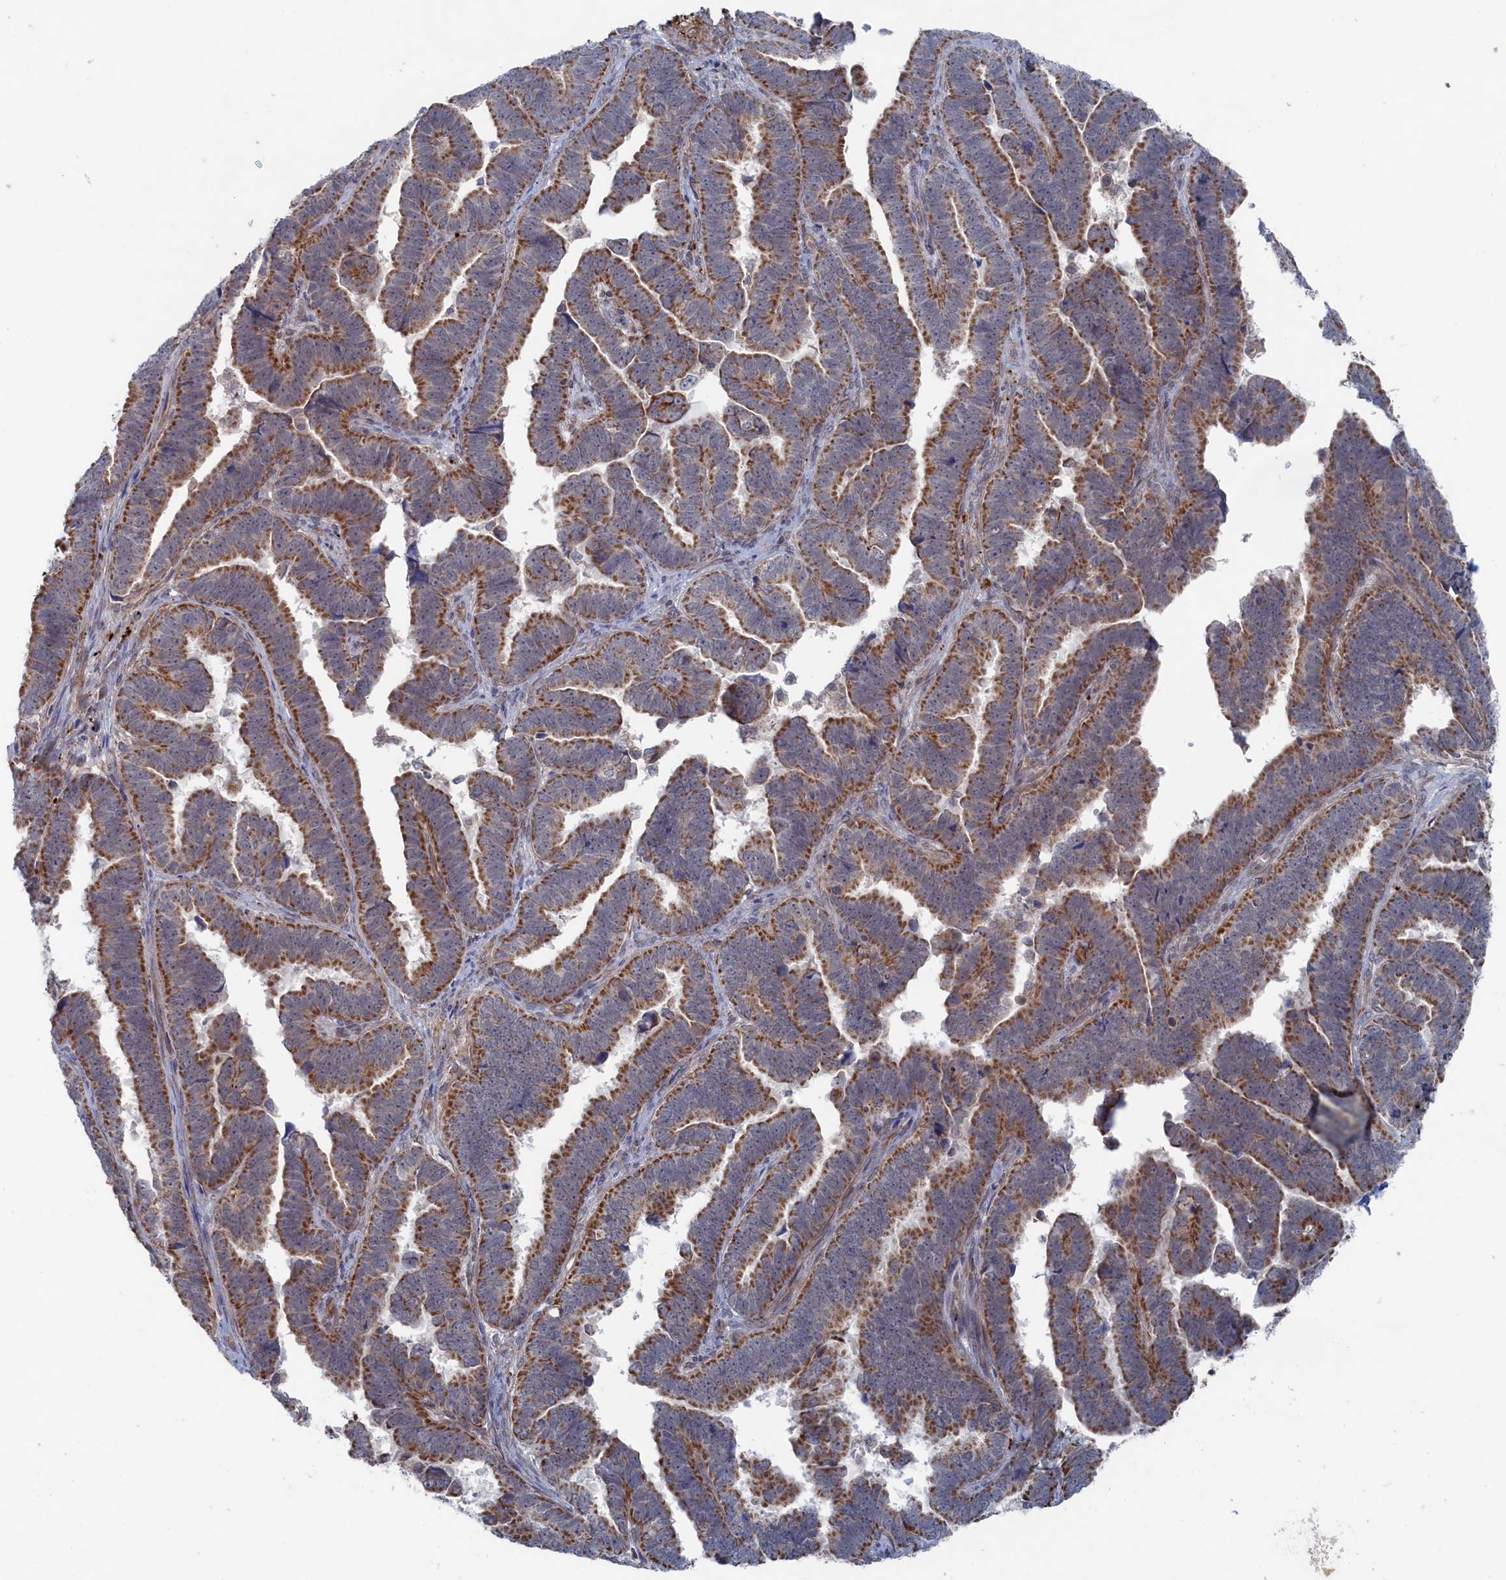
{"staining": {"intensity": "strong", "quantity": ">75%", "location": "cytoplasmic/membranous"}, "tissue": "endometrial cancer", "cell_type": "Tumor cells", "image_type": "cancer", "snomed": [{"axis": "morphology", "description": "Adenocarcinoma, NOS"}, {"axis": "topography", "description": "Endometrium"}], "caption": "A micrograph of human adenocarcinoma (endometrial) stained for a protein demonstrates strong cytoplasmic/membranous brown staining in tumor cells.", "gene": "FILIP1L", "patient": {"sex": "female", "age": 75}}